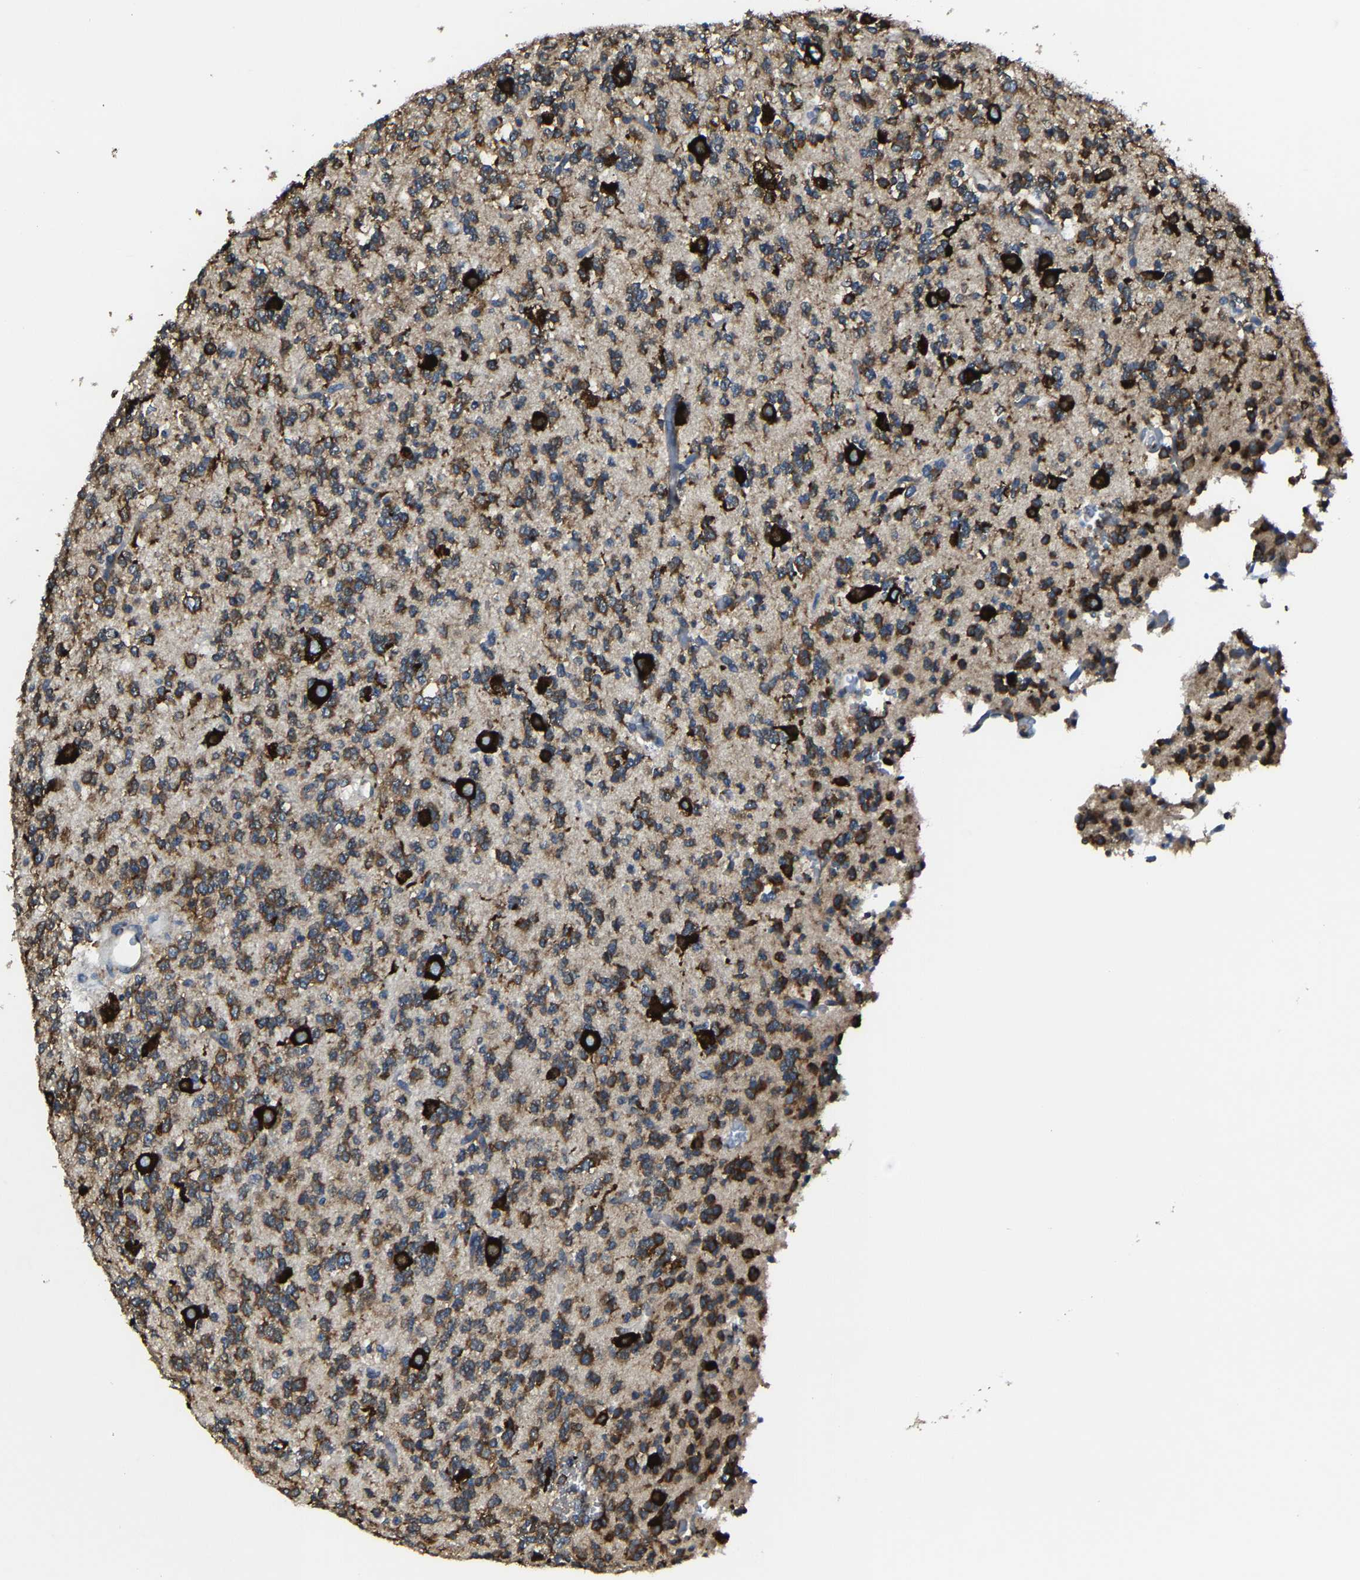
{"staining": {"intensity": "strong", "quantity": "25%-75%", "location": "cytoplasmic/membranous"}, "tissue": "glioma", "cell_type": "Tumor cells", "image_type": "cancer", "snomed": [{"axis": "morphology", "description": "Glioma, malignant, Low grade"}, {"axis": "topography", "description": "Brain"}], "caption": "The immunohistochemical stain labels strong cytoplasmic/membranous positivity in tumor cells of malignant glioma (low-grade) tissue.", "gene": "G3BP2", "patient": {"sex": "male", "age": 38}}